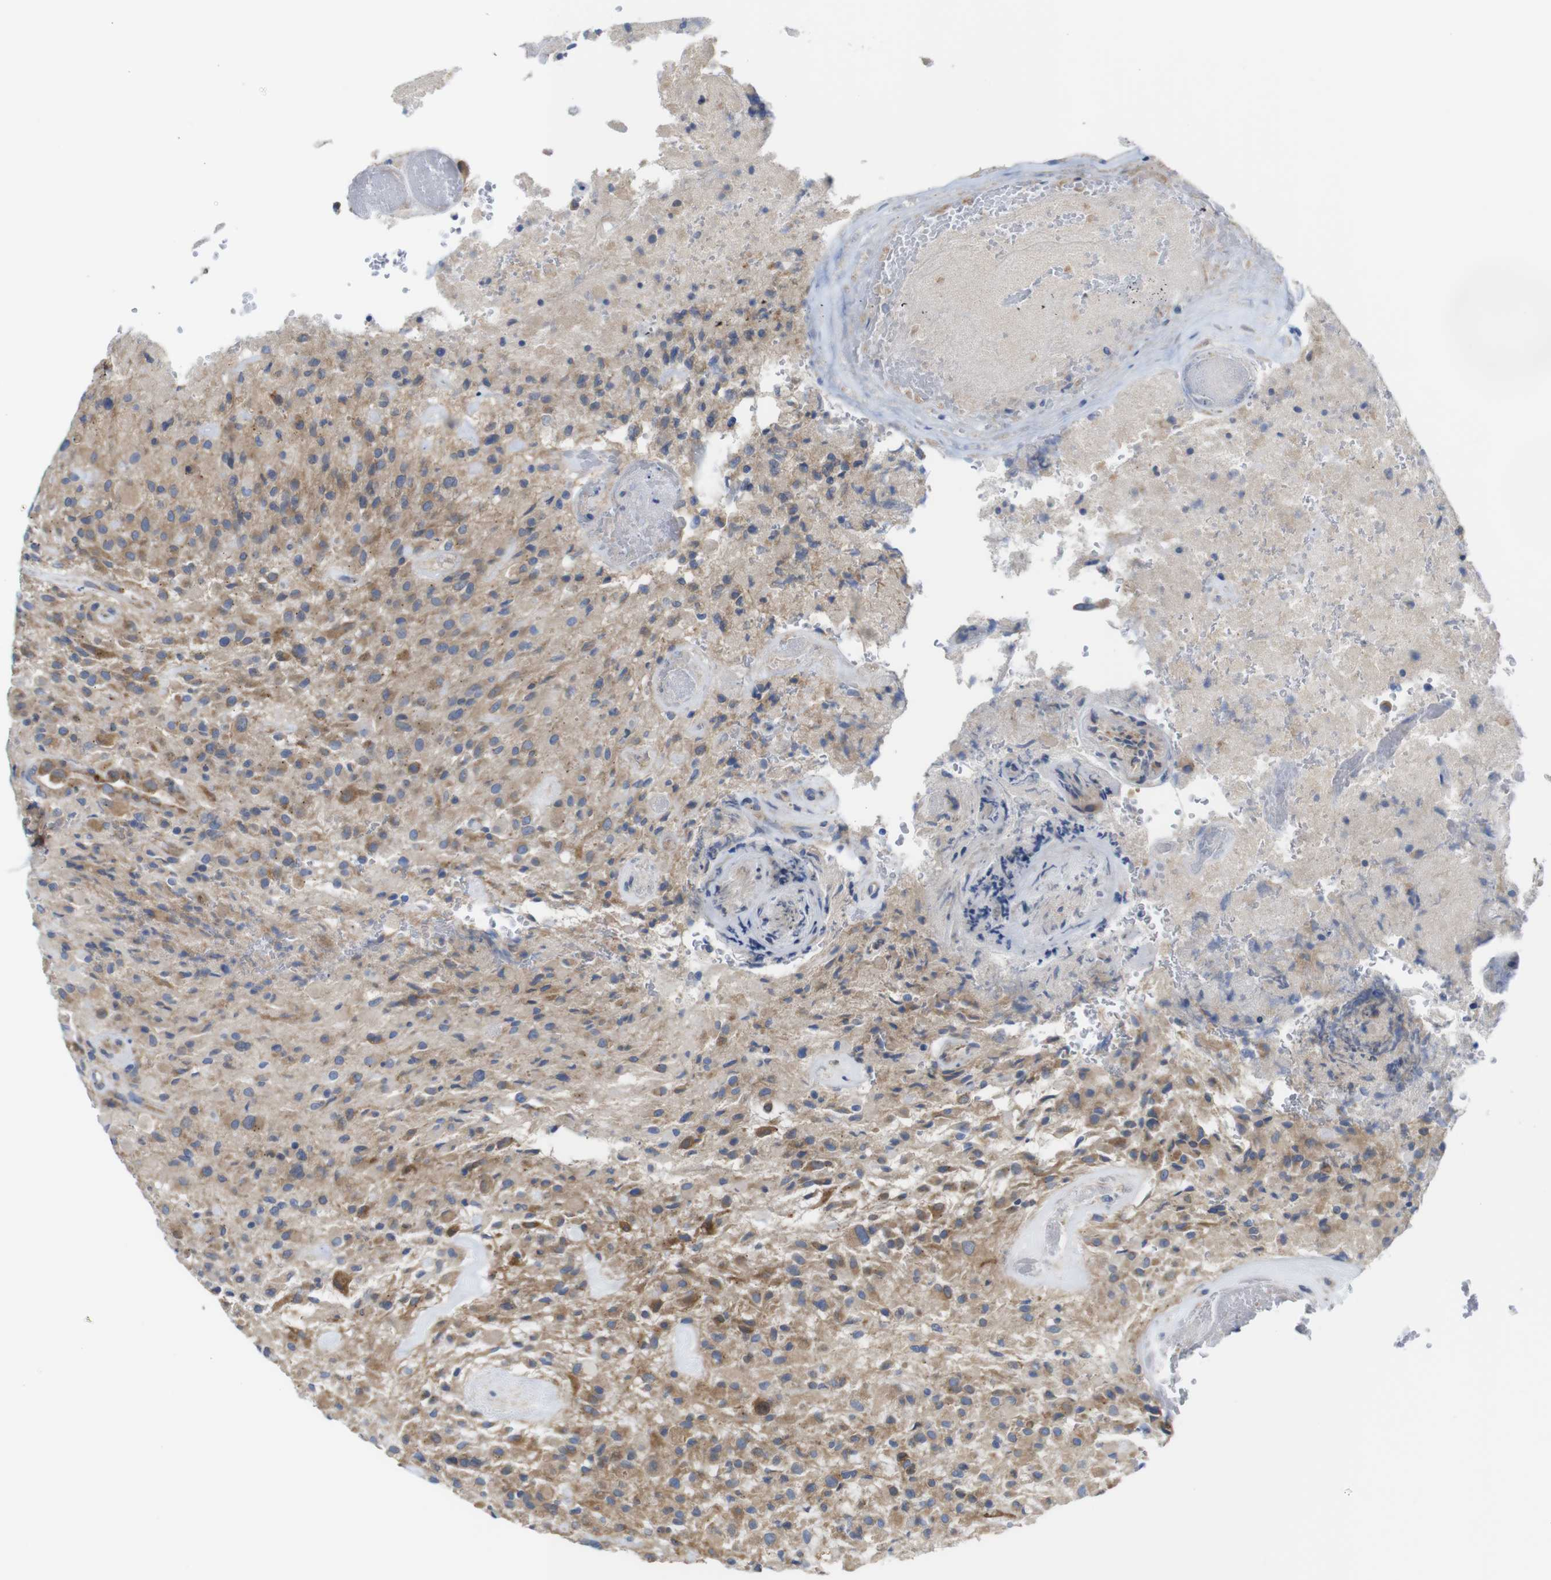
{"staining": {"intensity": "moderate", "quantity": "<25%", "location": "cytoplasmic/membranous"}, "tissue": "glioma", "cell_type": "Tumor cells", "image_type": "cancer", "snomed": [{"axis": "morphology", "description": "Glioma, malignant, High grade"}, {"axis": "topography", "description": "Brain"}], "caption": "The micrograph displays a brown stain indicating the presence of a protein in the cytoplasmic/membranous of tumor cells in malignant glioma (high-grade).", "gene": "DDRGK1", "patient": {"sex": "male", "age": 71}}